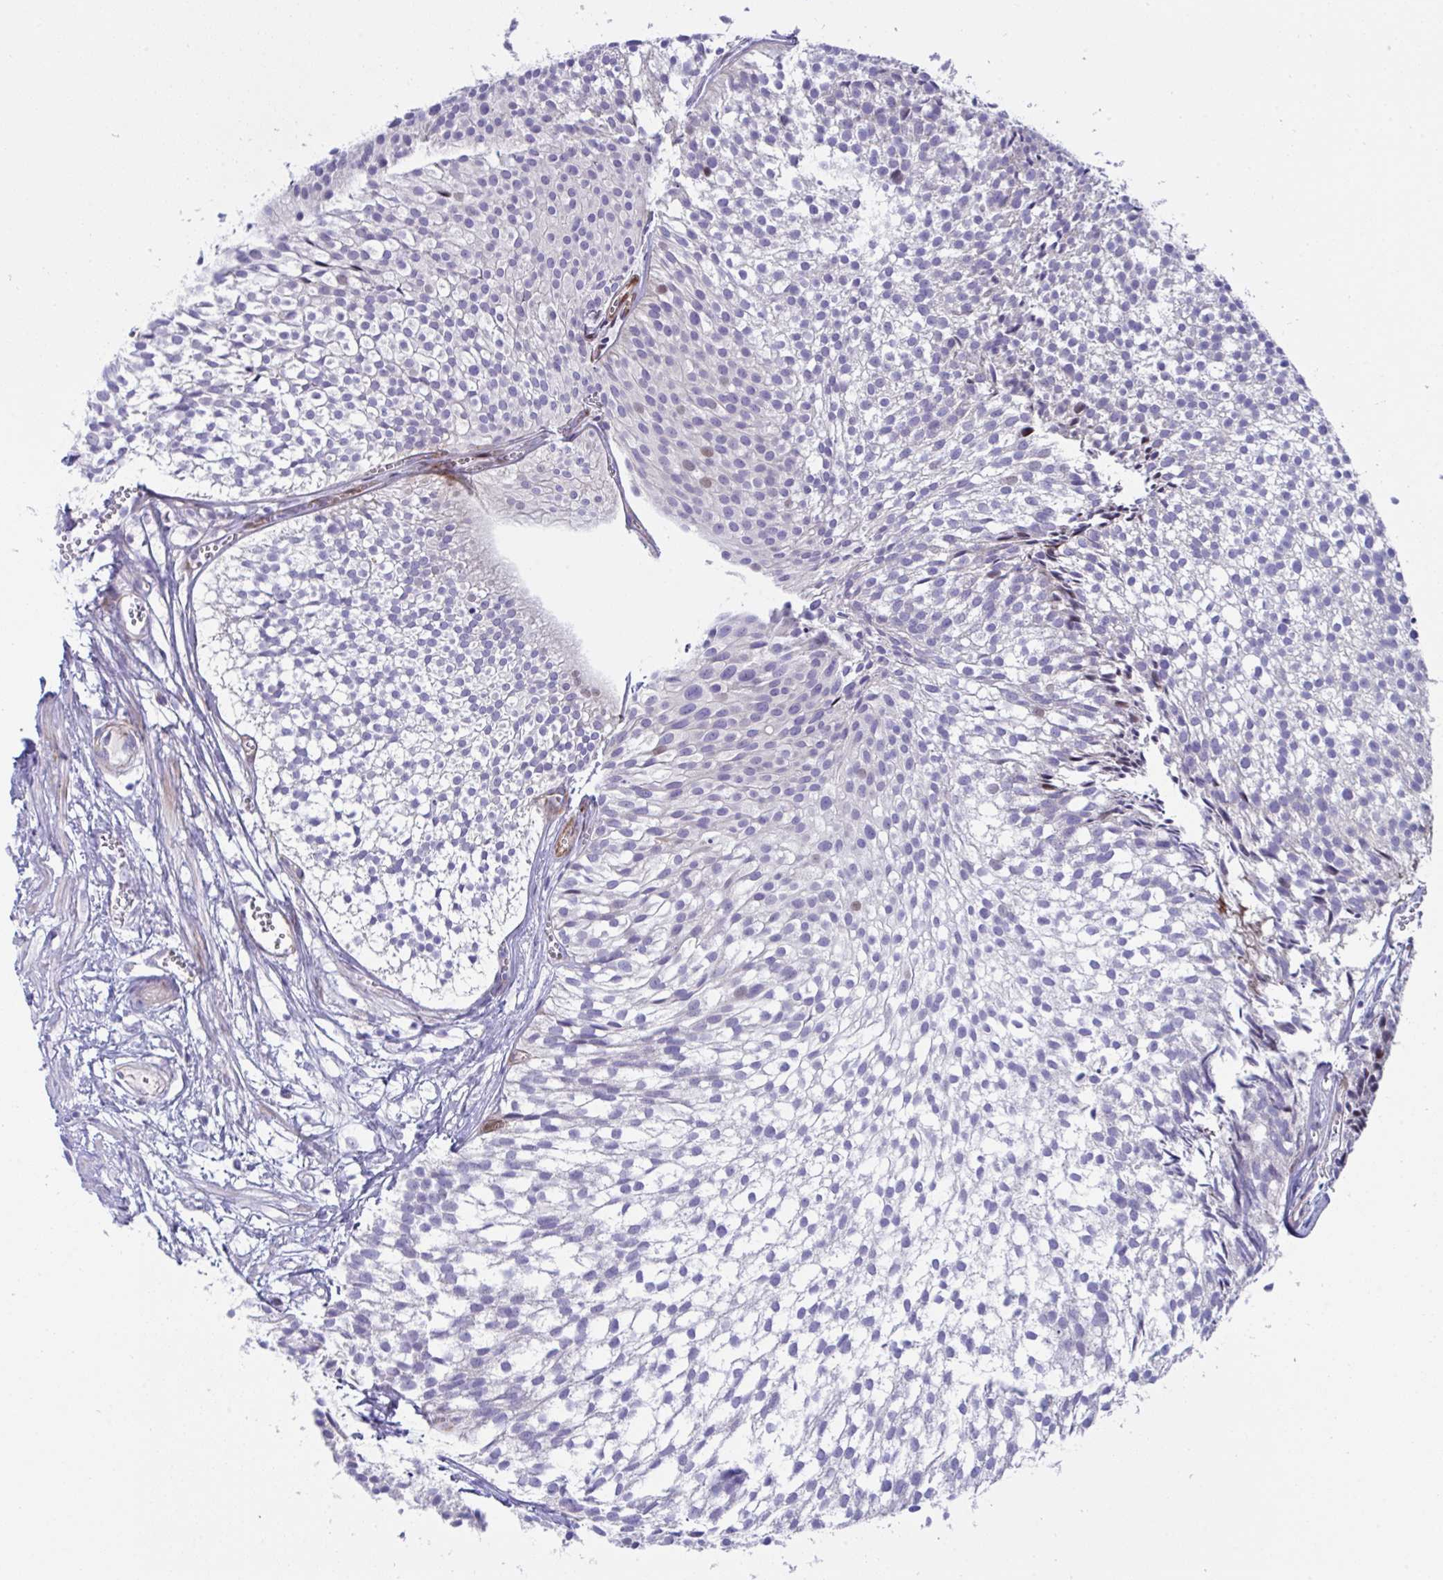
{"staining": {"intensity": "weak", "quantity": "<25%", "location": "nuclear"}, "tissue": "urothelial cancer", "cell_type": "Tumor cells", "image_type": "cancer", "snomed": [{"axis": "morphology", "description": "Urothelial carcinoma, Low grade"}, {"axis": "topography", "description": "Urinary bladder"}], "caption": "IHC micrograph of urothelial cancer stained for a protein (brown), which exhibits no staining in tumor cells.", "gene": "ZNF713", "patient": {"sex": "male", "age": 91}}